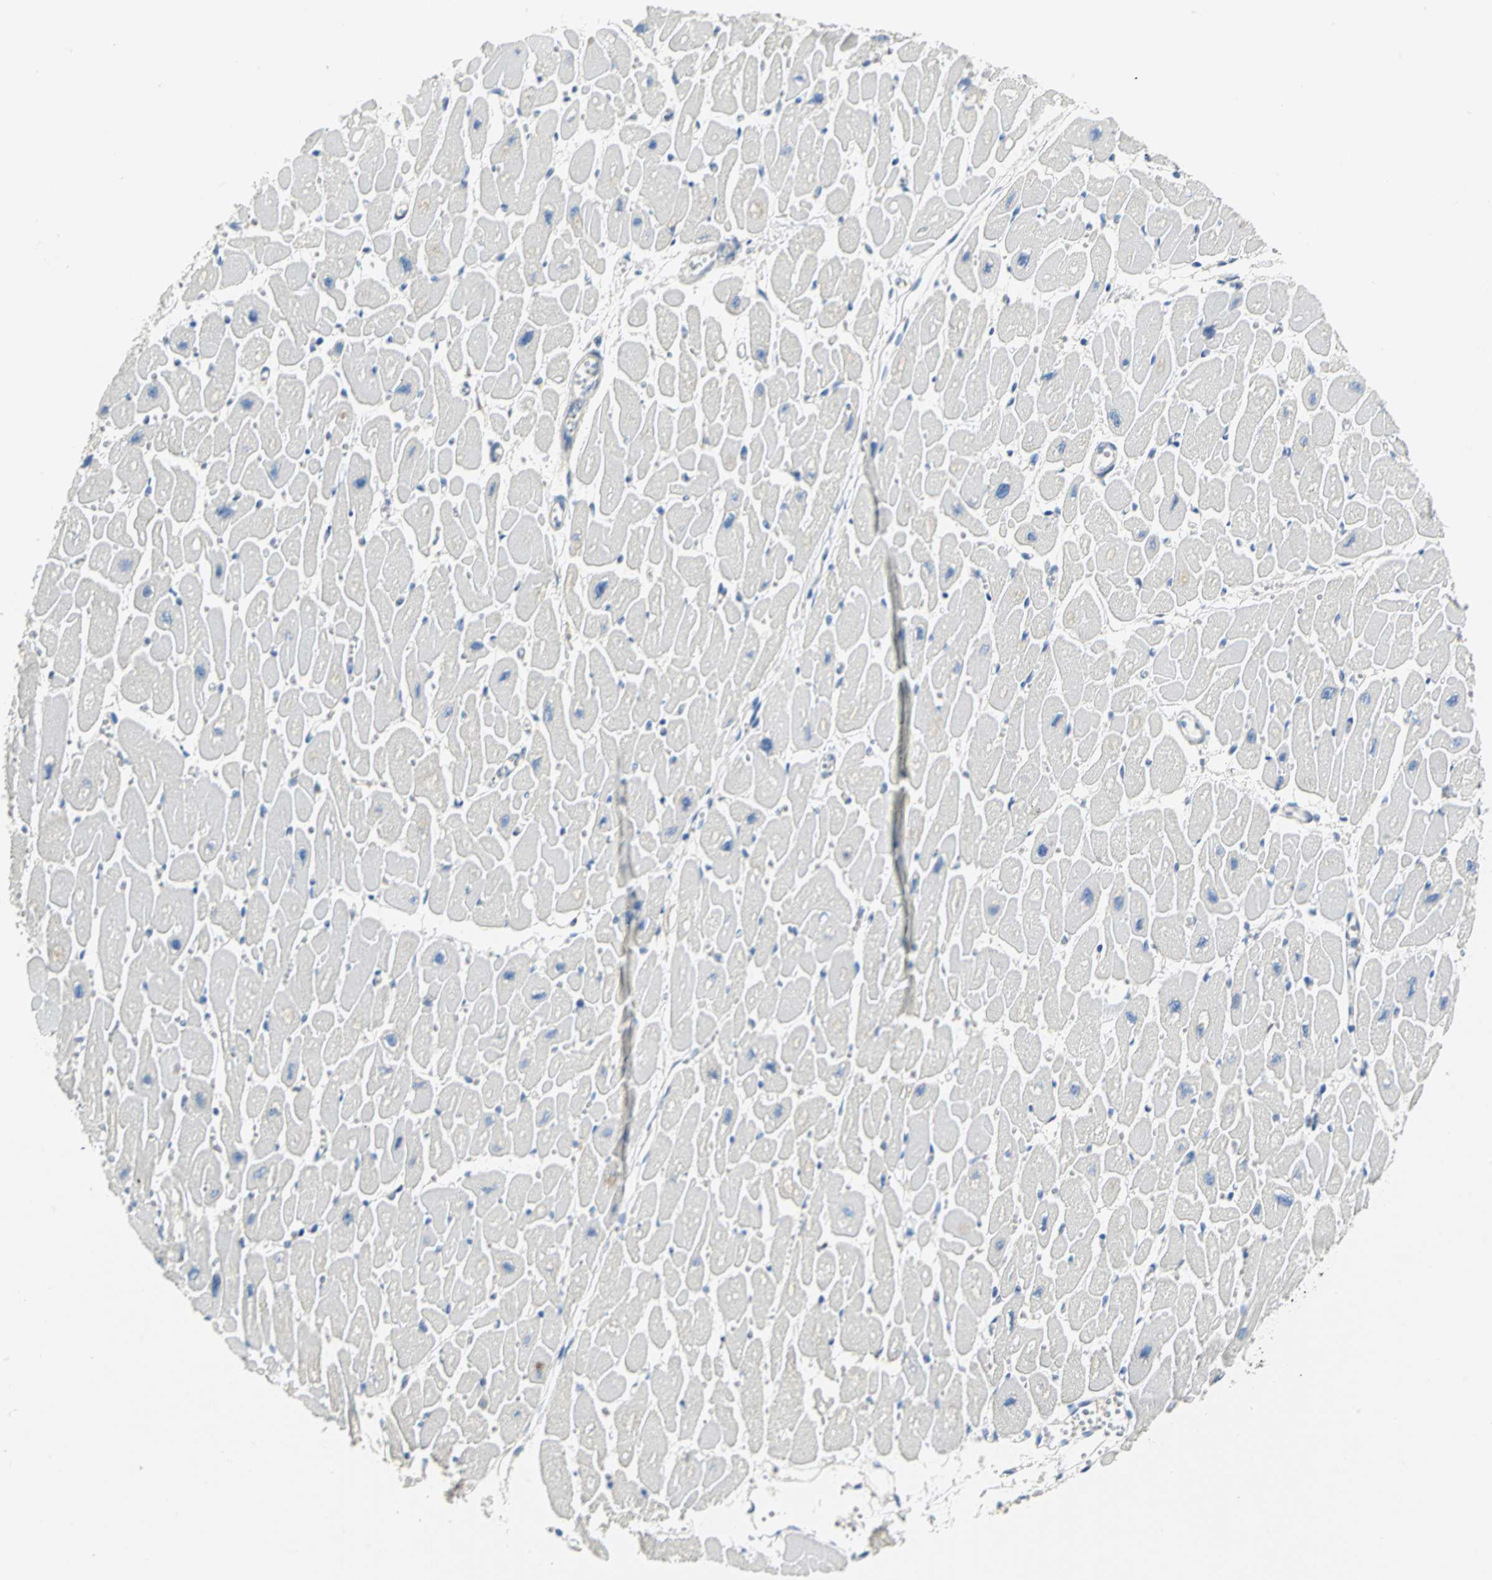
{"staining": {"intensity": "negative", "quantity": "none", "location": "none"}, "tissue": "heart muscle", "cell_type": "Cardiomyocytes", "image_type": "normal", "snomed": [{"axis": "morphology", "description": "Normal tissue, NOS"}, {"axis": "topography", "description": "Heart"}], "caption": "Cardiomyocytes show no significant protein expression in normal heart muscle. (Brightfield microscopy of DAB (3,3'-diaminobenzidine) IHC at high magnification).", "gene": "PGM3", "patient": {"sex": "female", "age": 54}}